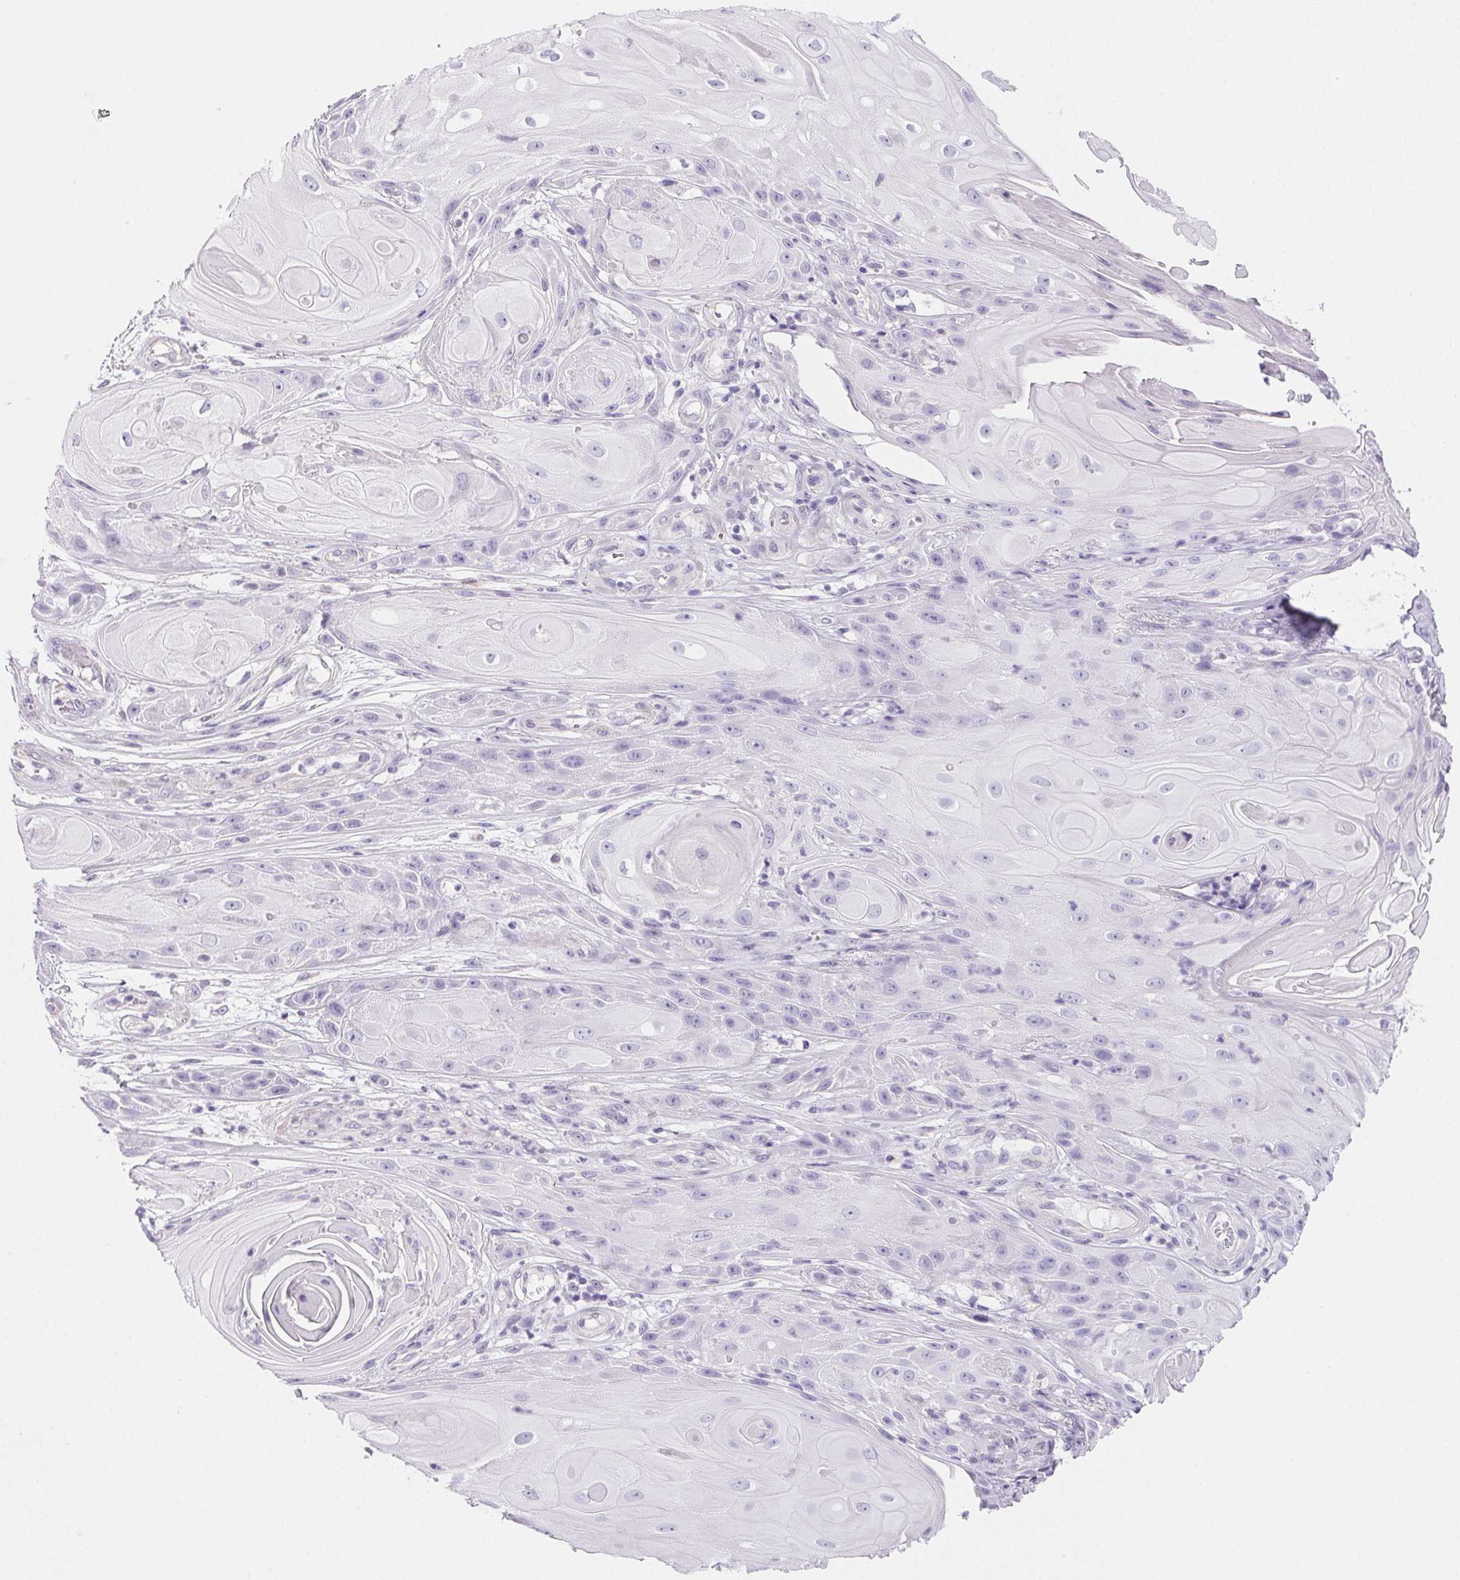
{"staining": {"intensity": "negative", "quantity": "none", "location": "none"}, "tissue": "skin cancer", "cell_type": "Tumor cells", "image_type": "cancer", "snomed": [{"axis": "morphology", "description": "Squamous cell carcinoma, NOS"}, {"axis": "topography", "description": "Skin"}], "caption": "Immunohistochemistry histopathology image of skin cancer (squamous cell carcinoma) stained for a protein (brown), which displays no expression in tumor cells. (IHC, brightfield microscopy, high magnification).", "gene": "PRSS3", "patient": {"sex": "male", "age": 62}}